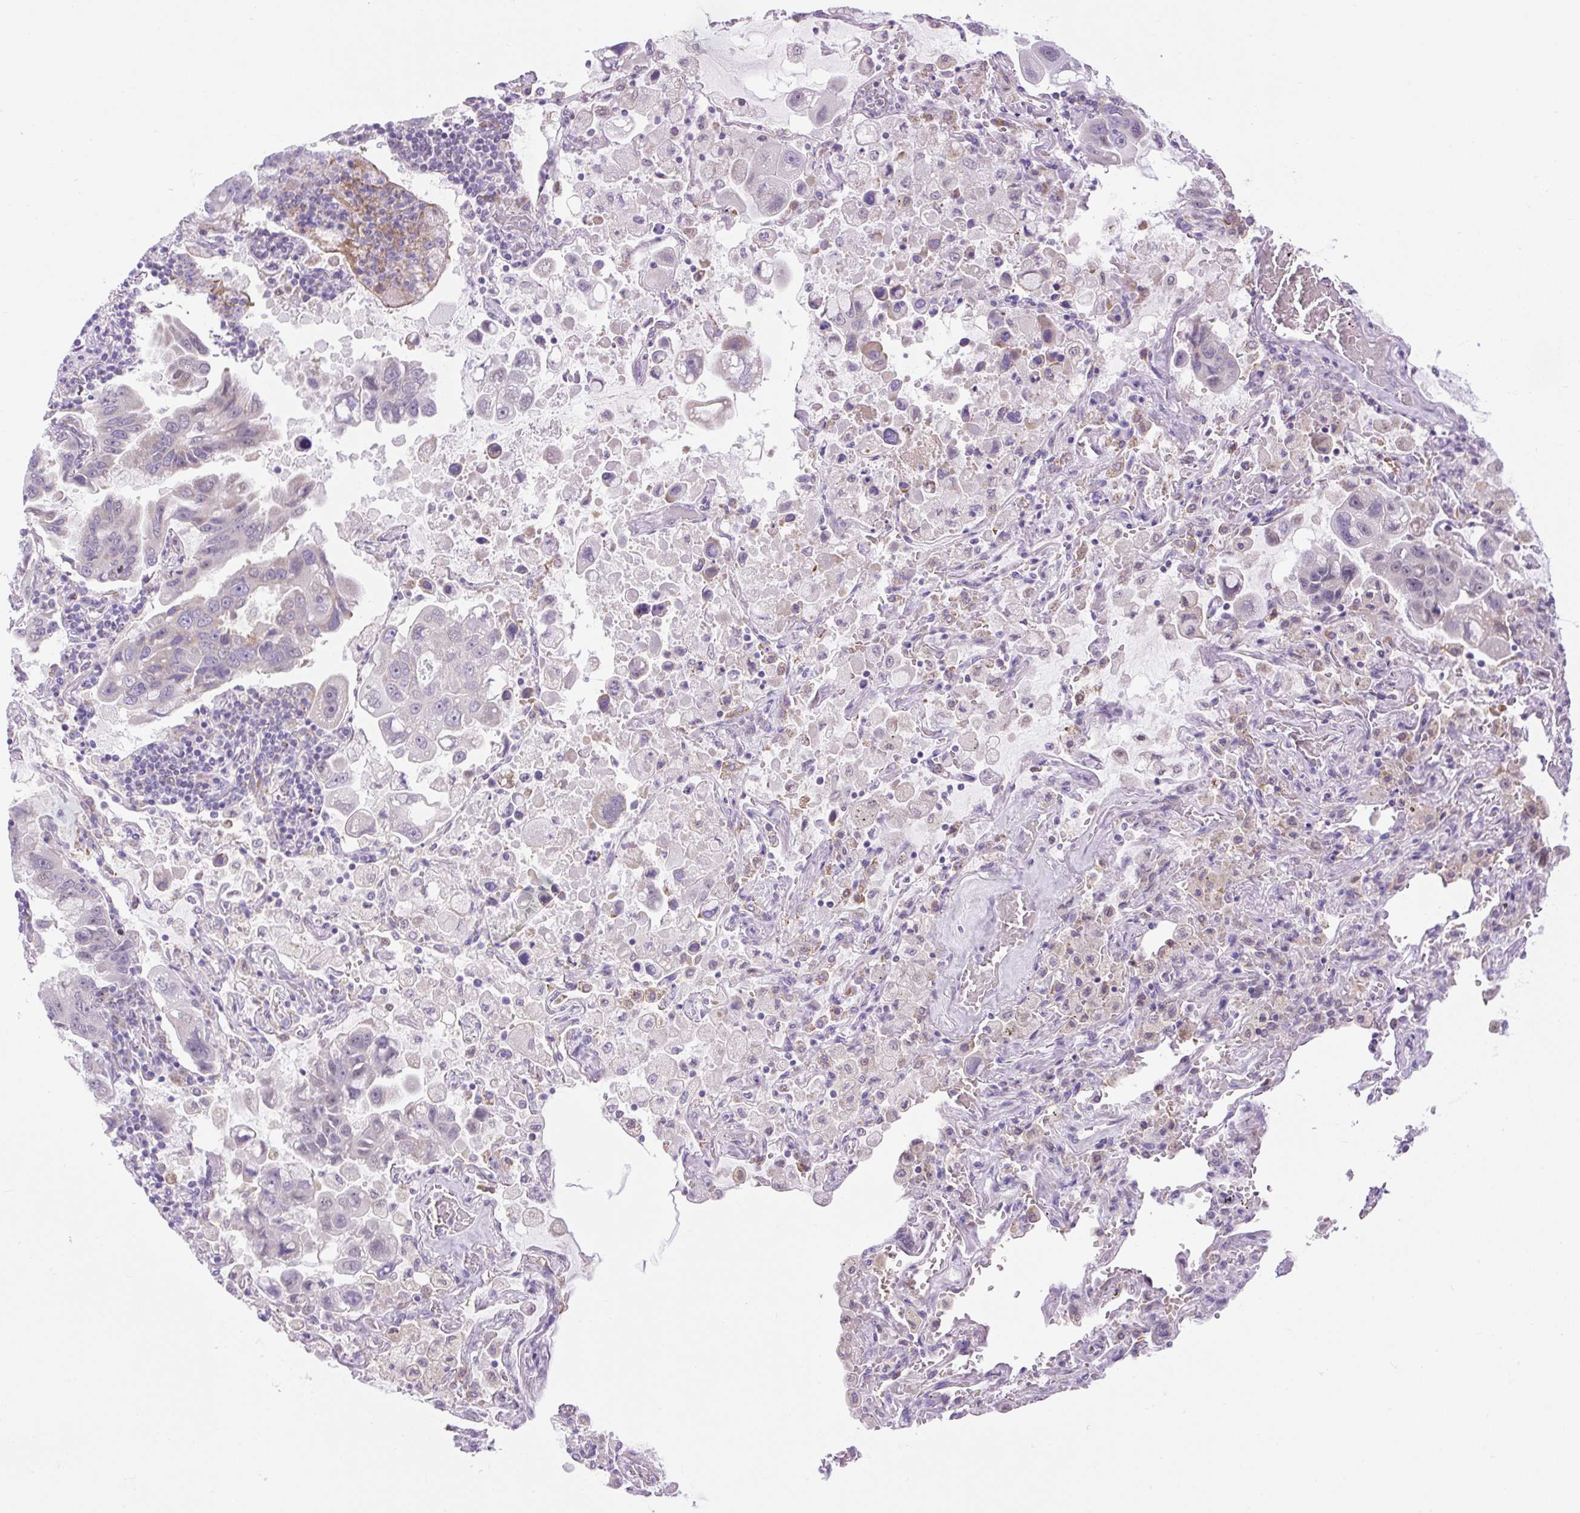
{"staining": {"intensity": "moderate", "quantity": "<25%", "location": "nuclear"}, "tissue": "lung cancer", "cell_type": "Tumor cells", "image_type": "cancer", "snomed": [{"axis": "morphology", "description": "Adenocarcinoma, NOS"}, {"axis": "topography", "description": "Lung"}], "caption": "The image exhibits staining of lung cancer (adenocarcinoma), revealing moderate nuclear protein expression (brown color) within tumor cells.", "gene": "SCO2", "patient": {"sex": "male", "age": 64}}